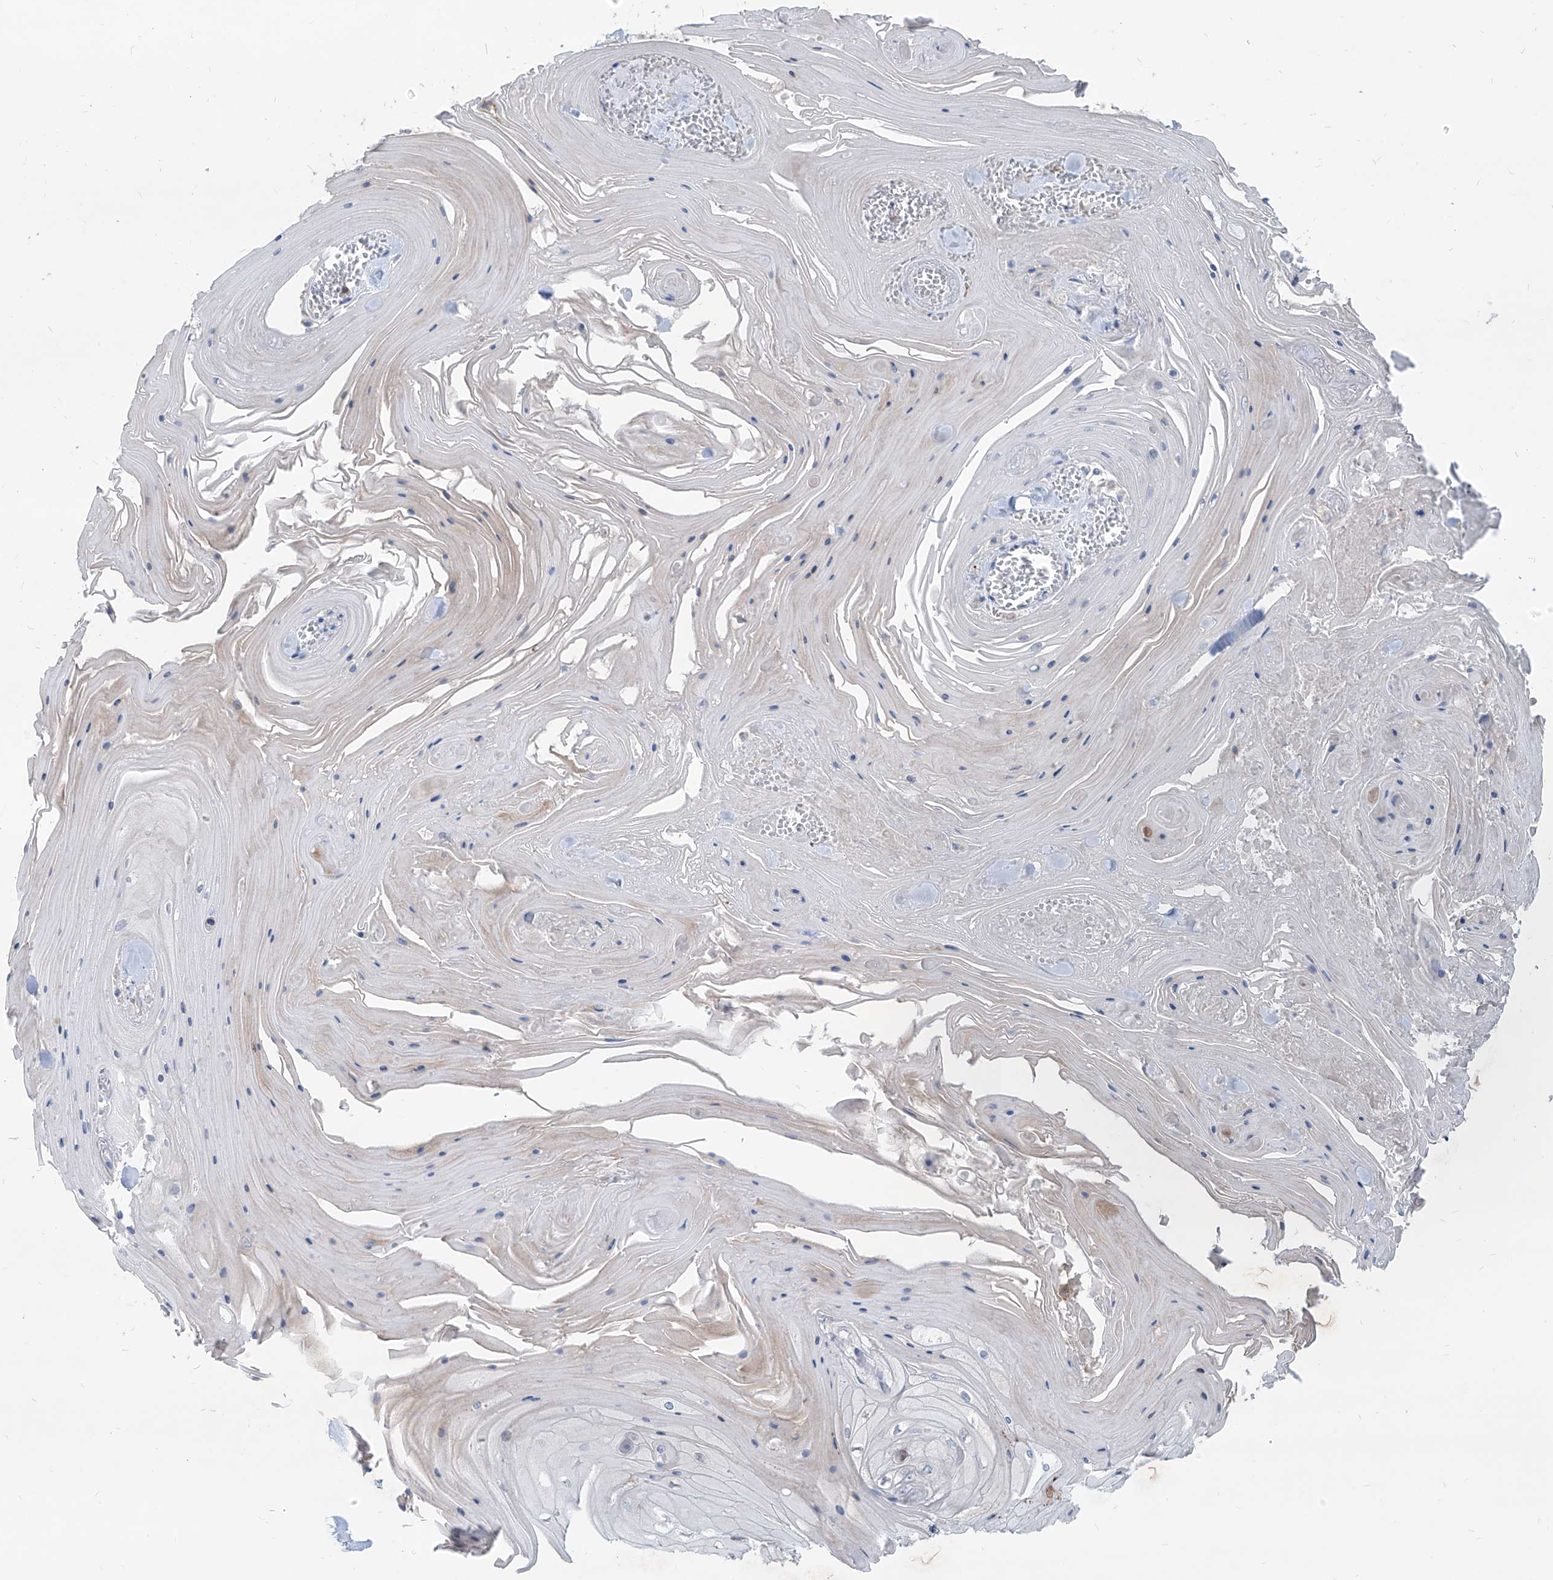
{"staining": {"intensity": "negative", "quantity": "none", "location": "none"}, "tissue": "skin cancer", "cell_type": "Tumor cells", "image_type": "cancer", "snomed": [{"axis": "morphology", "description": "Squamous cell carcinoma, NOS"}, {"axis": "topography", "description": "Skin"}], "caption": "Protein analysis of squamous cell carcinoma (skin) exhibits no significant expression in tumor cells.", "gene": "ZBTB48", "patient": {"sex": "male", "age": 74}}